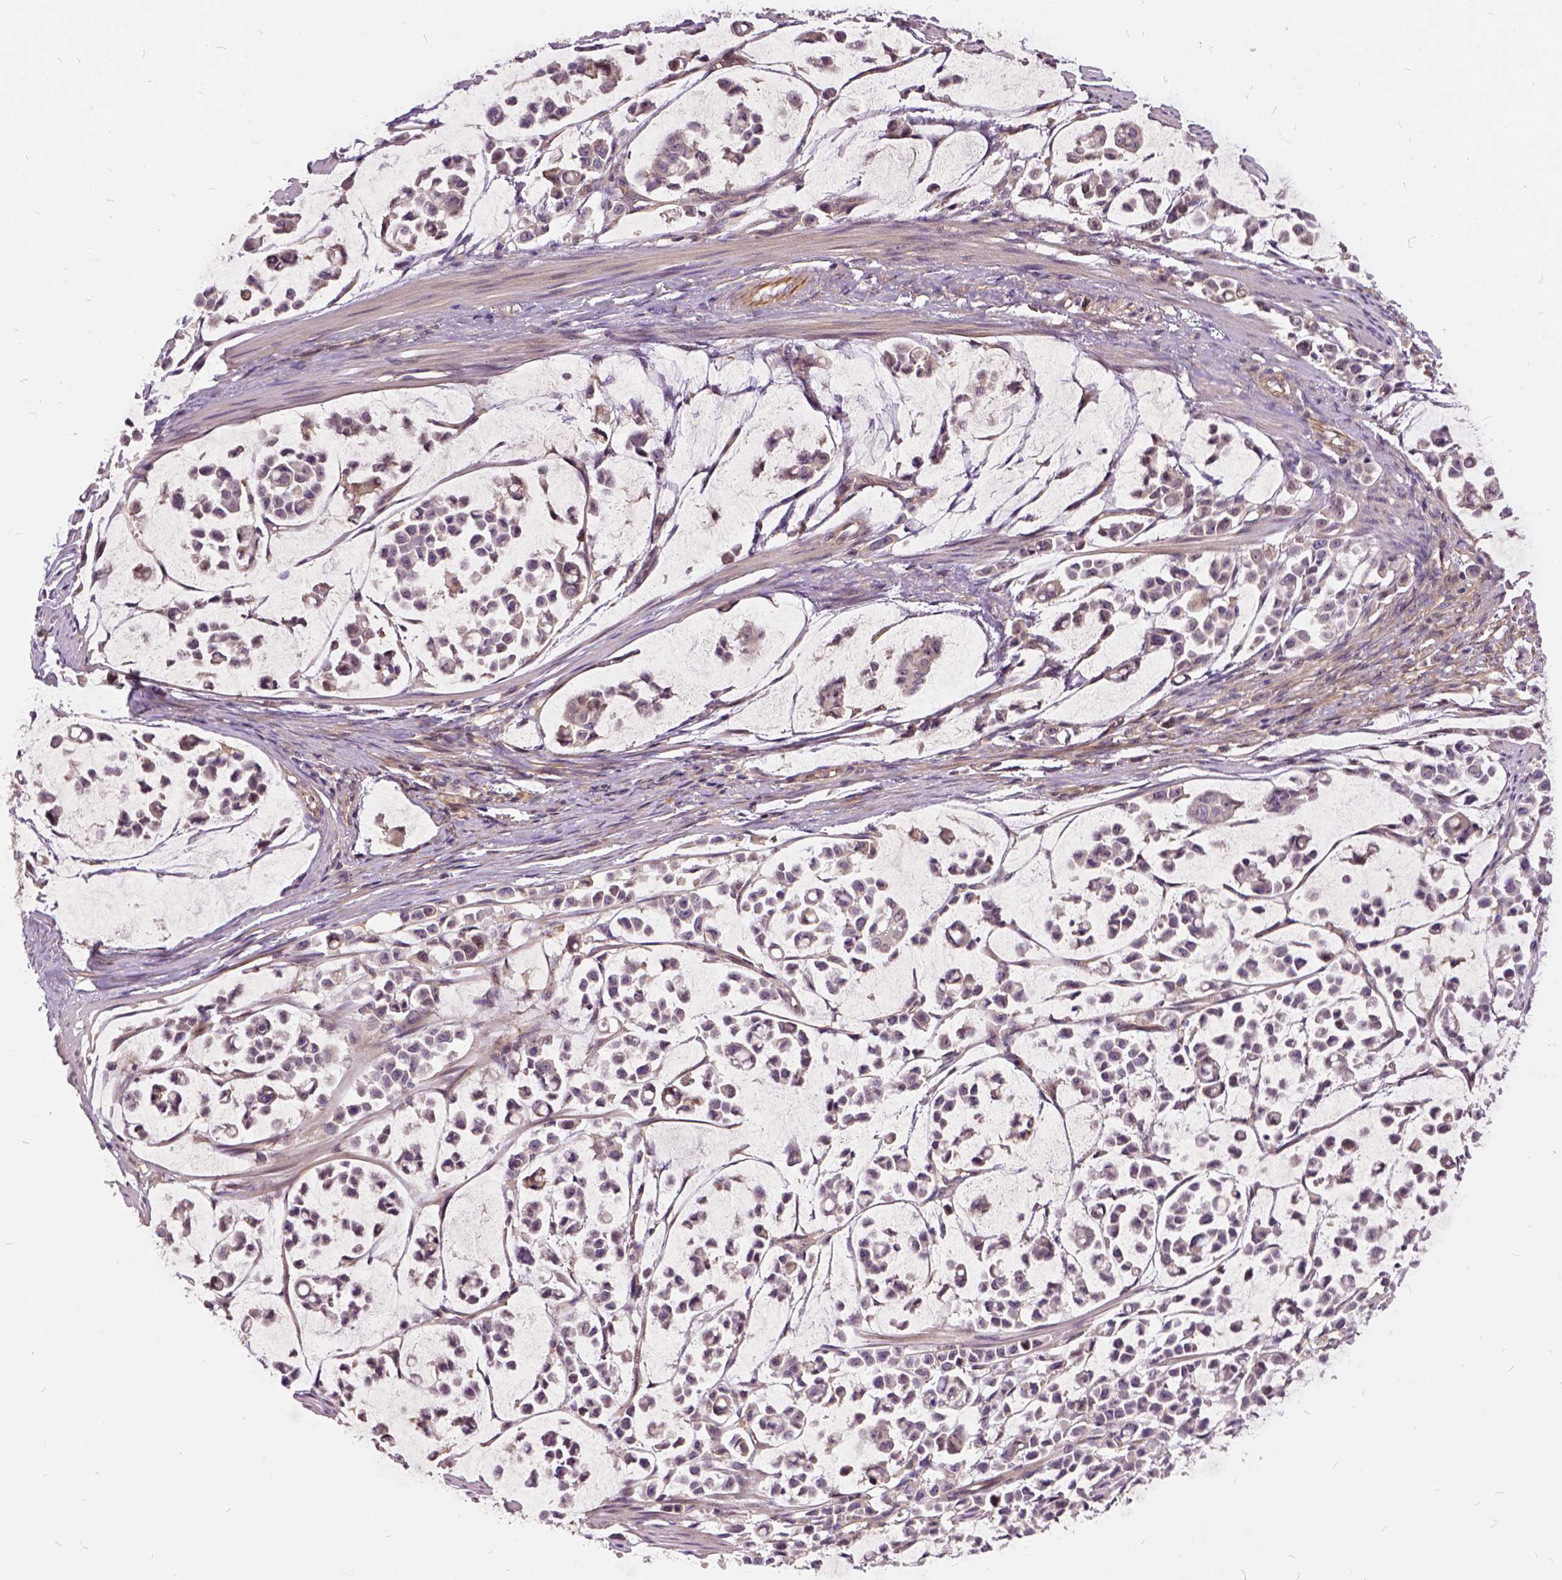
{"staining": {"intensity": "negative", "quantity": "none", "location": "none"}, "tissue": "stomach cancer", "cell_type": "Tumor cells", "image_type": "cancer", "snomed": [{"axis": "morphology", "description": "Adenocarcinoma, NOS"}, {"axis": "topography", "description": "Stomach"}], "caption": "Tumor cells are negative for brown protein staining in adenocarcinoma (stomach). (IHC, brightfield microscopy, high magnification).", "gene": "ILRUN", "patient": {"sex": "male", "age": 82}}